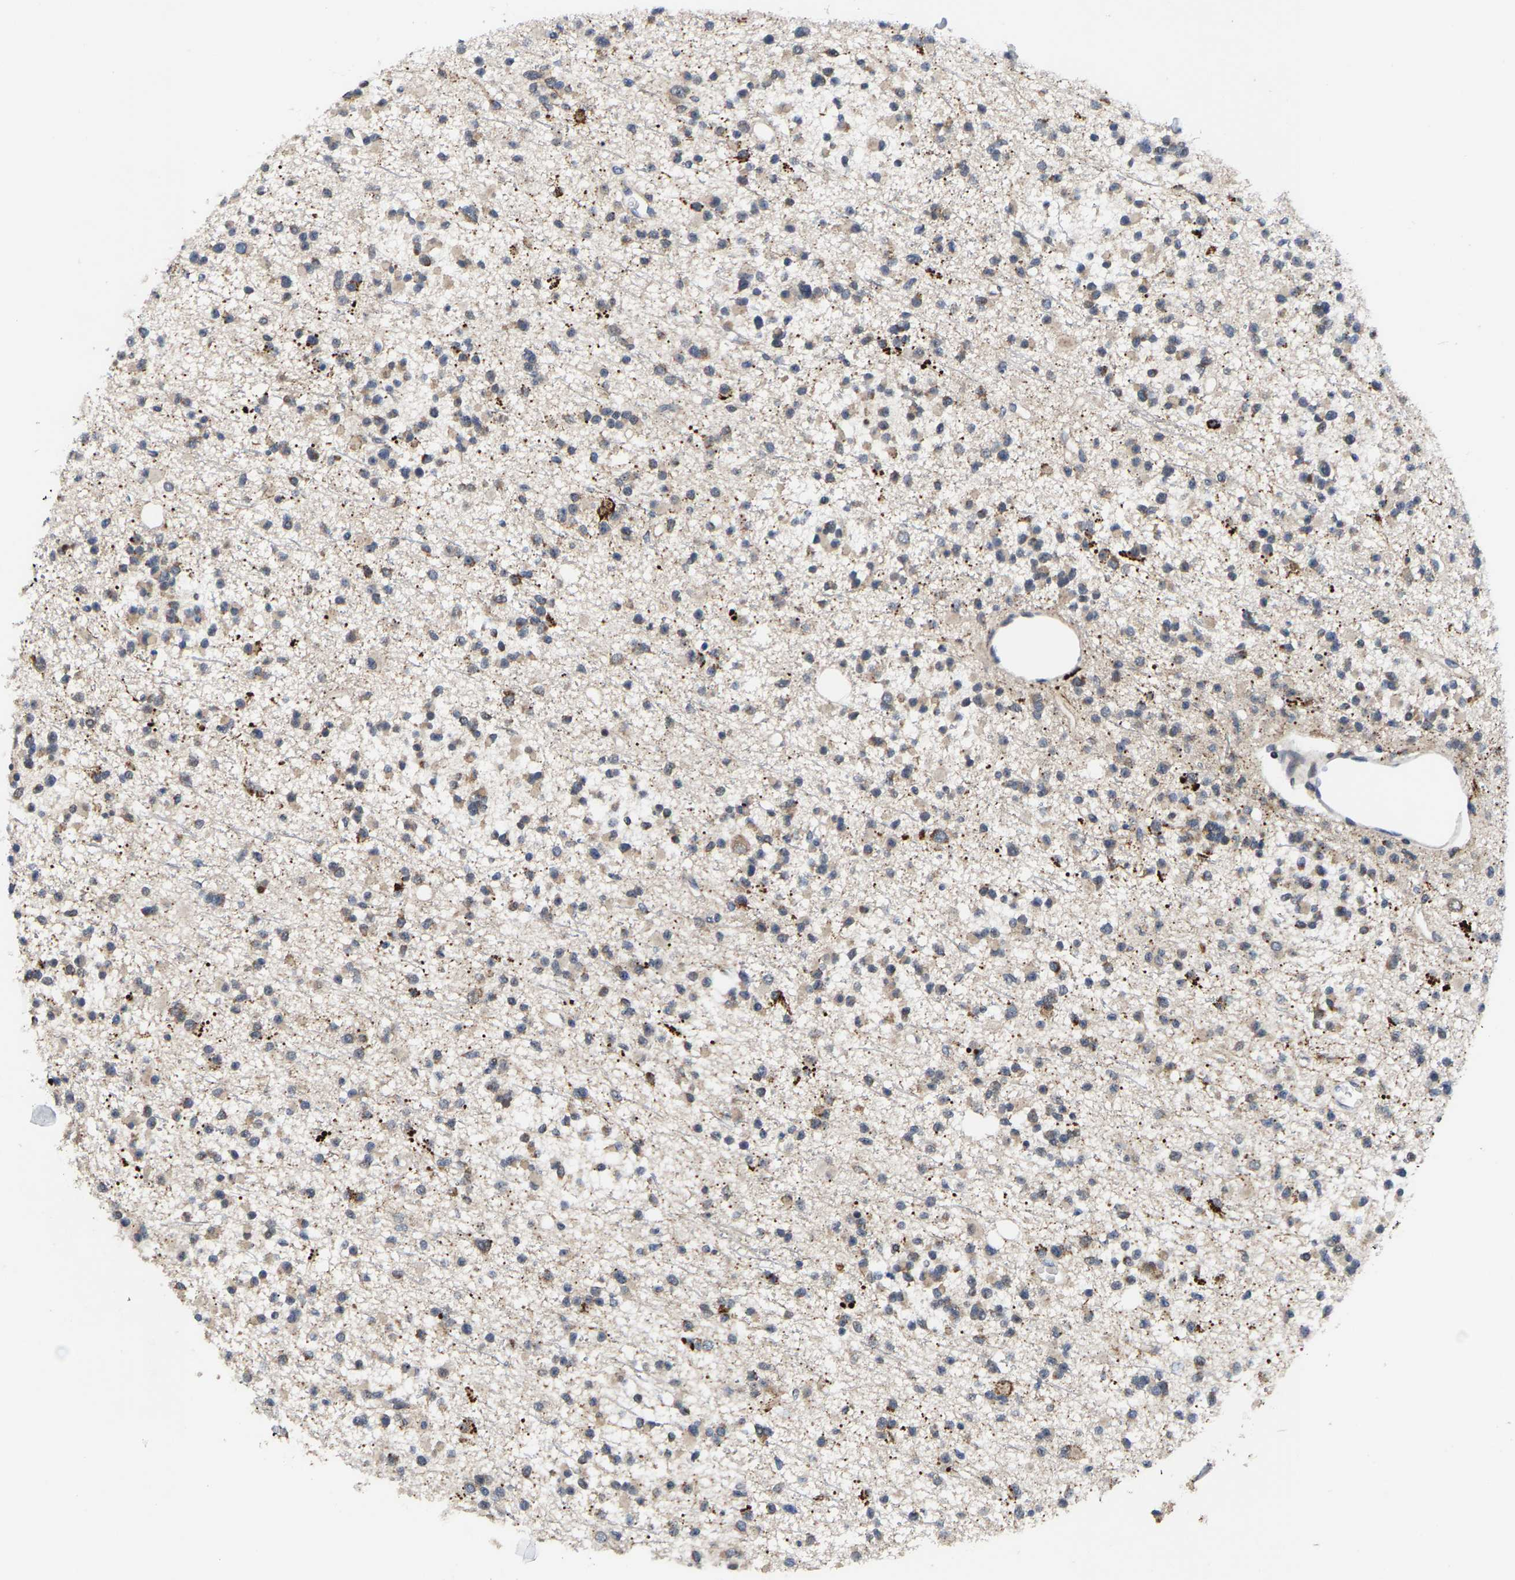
{"staining": {"intensity": "weak", "quantity": "25%-75%", "location": "cytoplasmic/membranous"}, "tissue": "glioma", "cell_type": "Tumor cells", "image_type": "cancer", "snomed": [{"axis": "morphology", "description": "Glioma, malignant, Low grade"}, {"axis": "topography", "description": "Brain"}], "caption": "Protein positivity by IHC reveals weak cytoplasmic/membranous positivity in approximately 25%-75% of tumor cells in malignant low-grade glioma. (Stains: DAB in brown, nuclei in blue, Microscopy: brightfield microscopy at high magnification).", "gene": "TDRKH", "patient": {"sex": "female", "age": 22}}